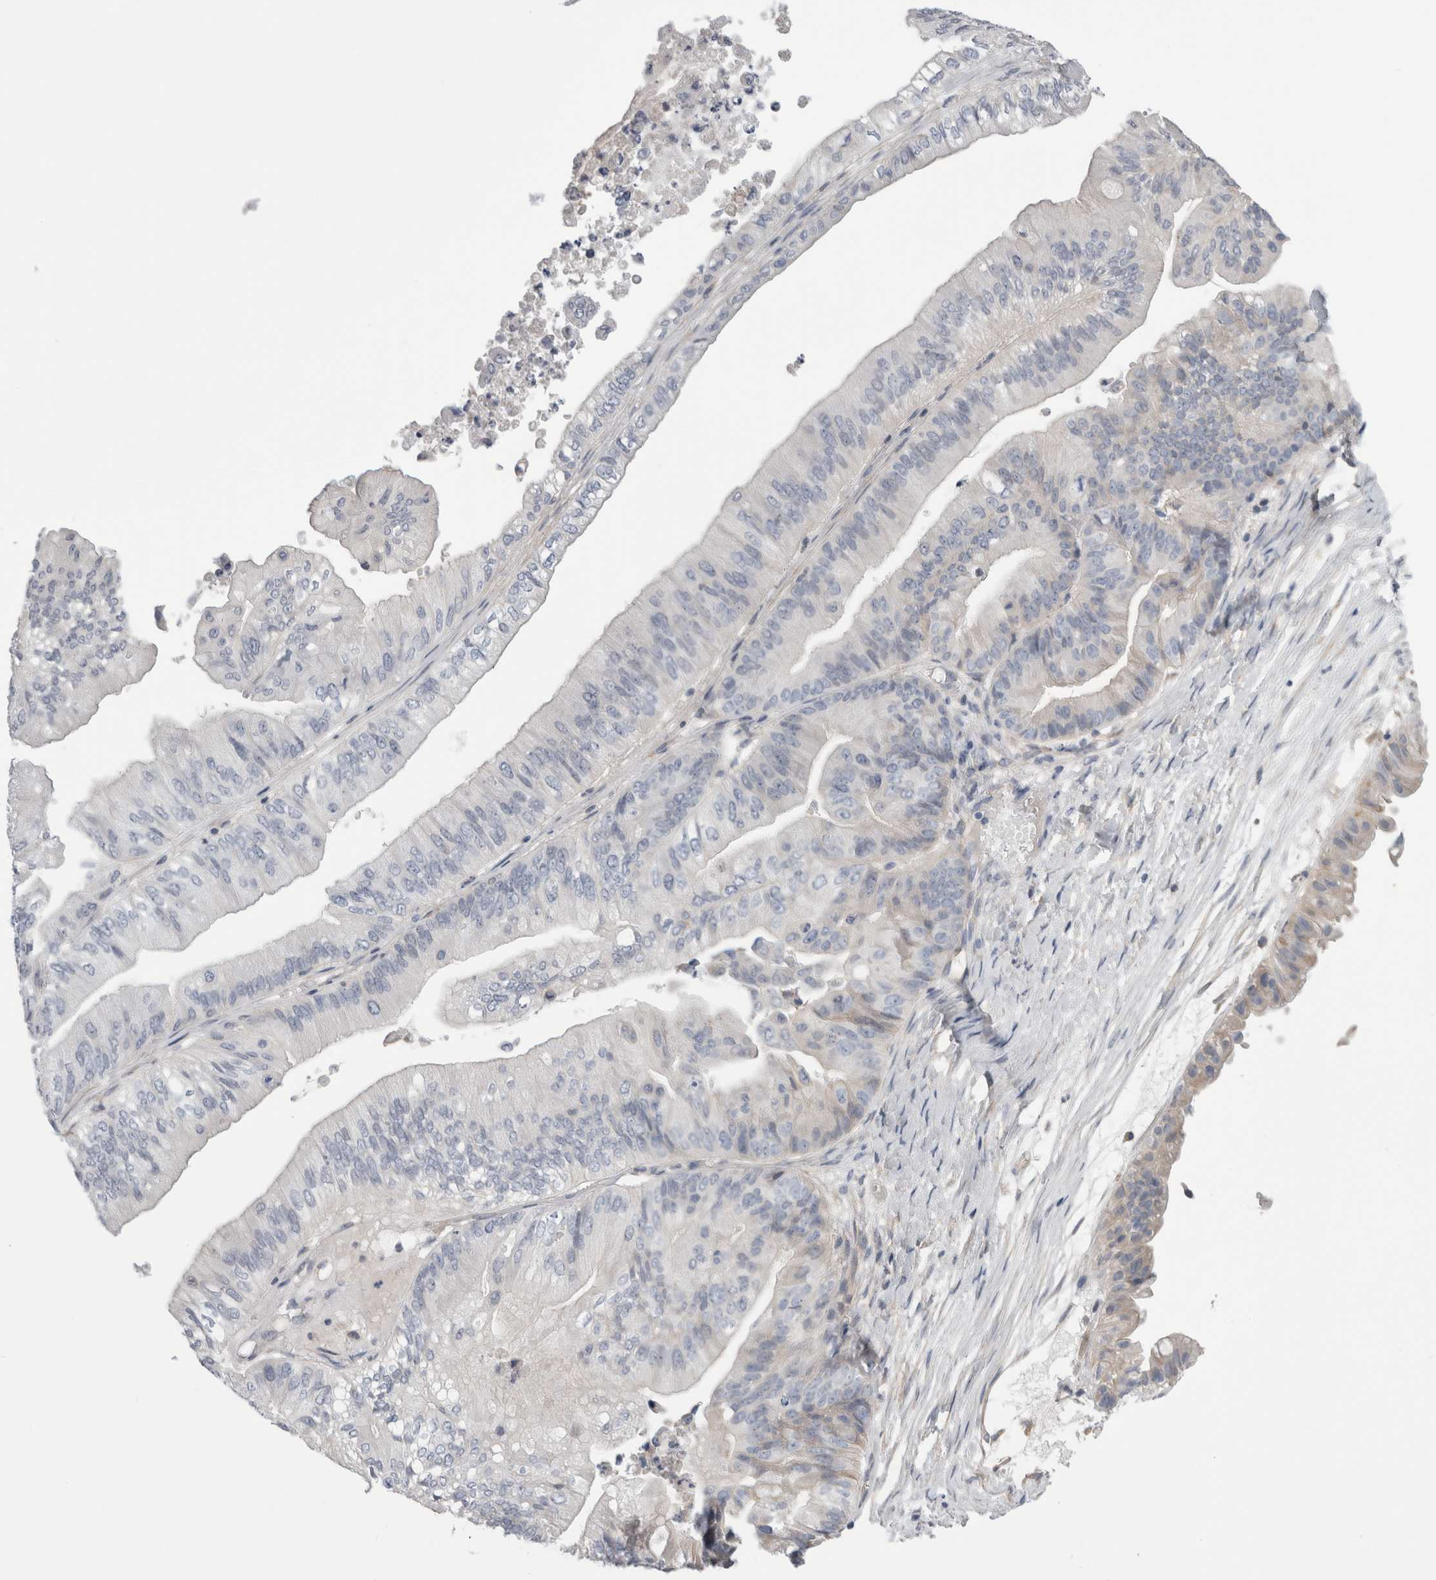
{"staining": {"intensity": "negative", "quantity": "none", "location": "none"}, "tissue": "ovarian cancer", "cell_type": "Tumor cells", "image_type": "cancer", "snomed": [{"axis": "morphology", "description": "Cystadenocarcinoma, mucinous, NOS"}, {"axis": "topography", "description": "Ovary"}], "caption": "Ovarian cancer was stained to show a protein in brown. There is no significant positivity in tumor cells.", "gene": "SMAP2", "patient": {"sex": "female", "age": 61}}